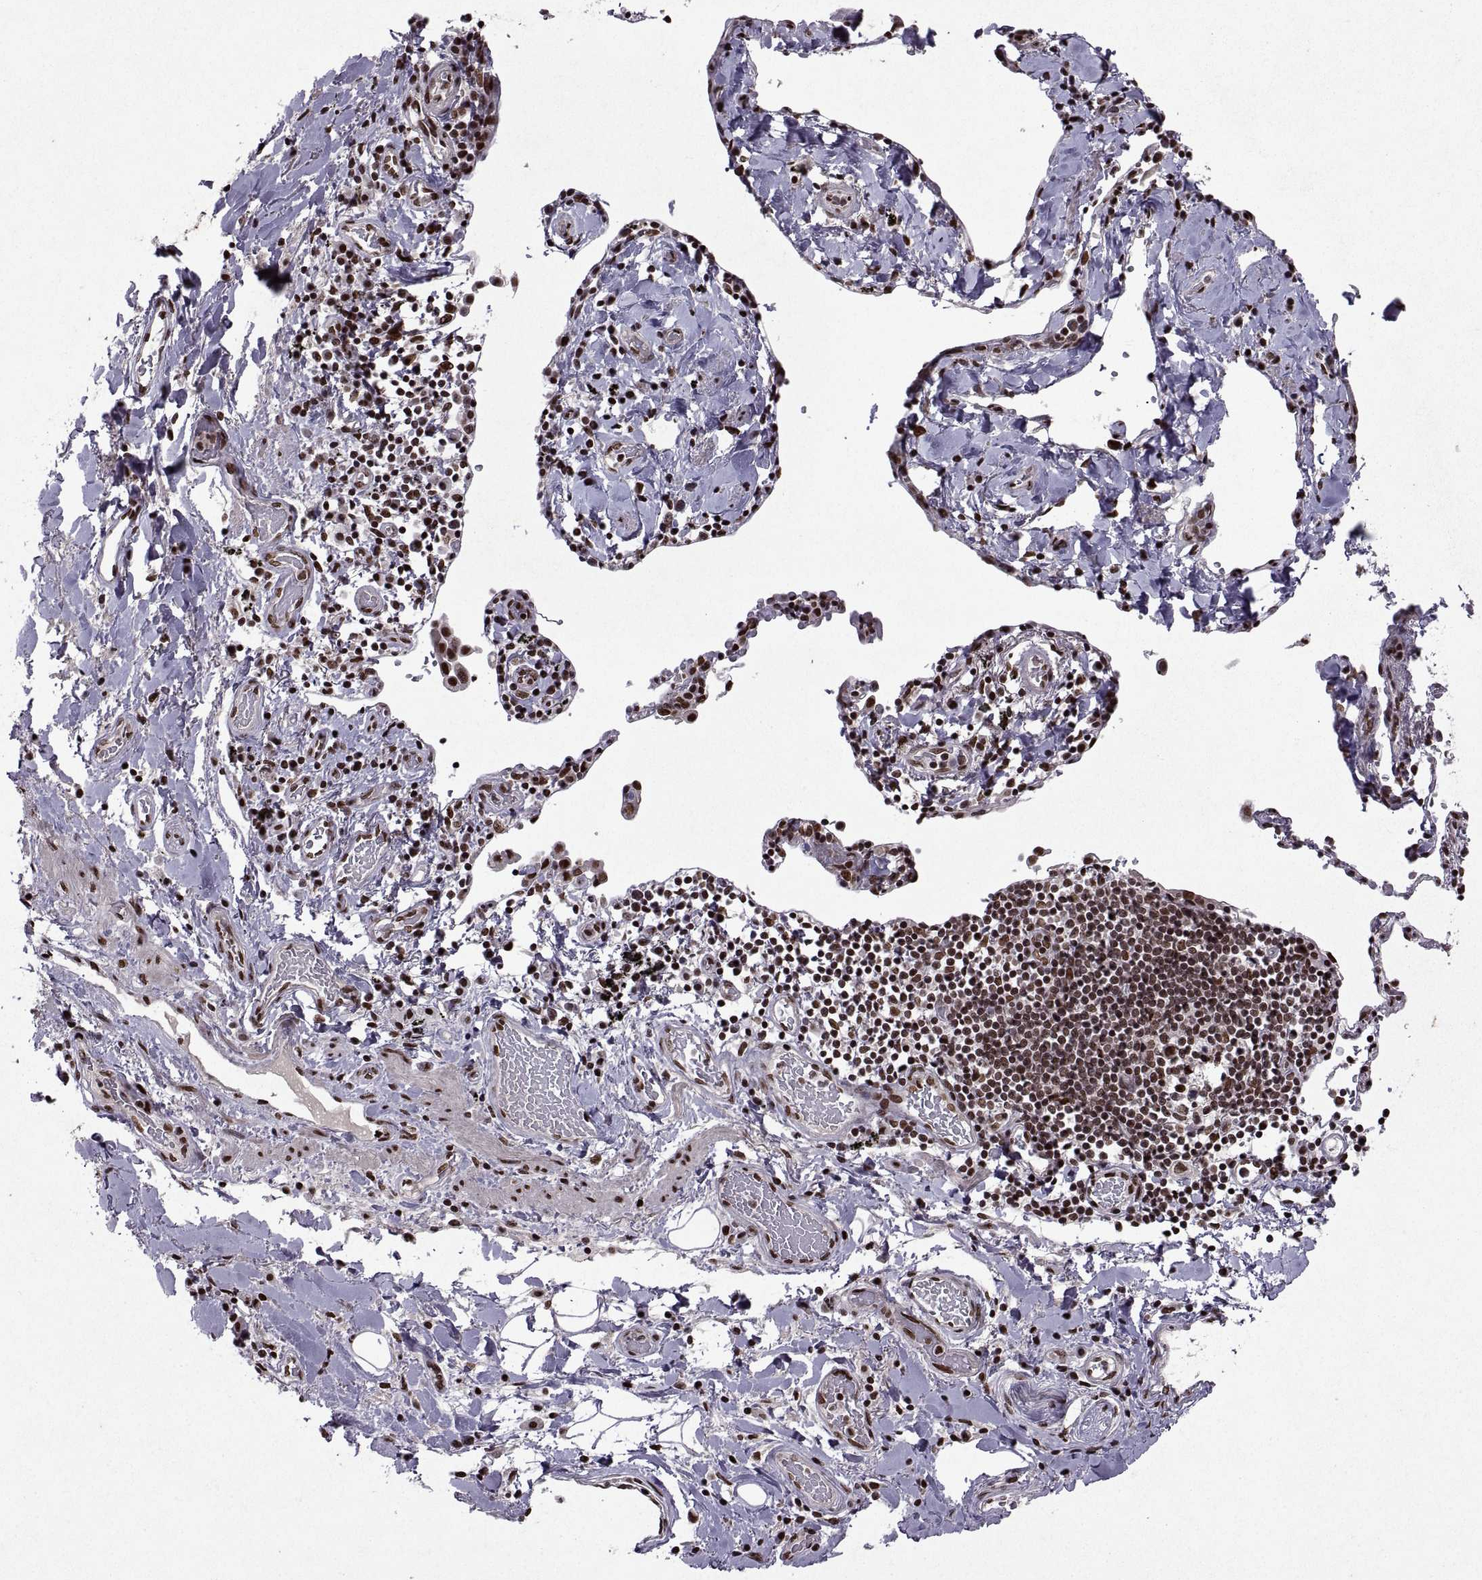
{"staining": {"intensity": "strong", "quantity": ">75%", "location": "nuclear"}, "tissue": "lung cancer", "cell_type": "Tumor cells", "image_type": "cancer", "snomed": [{"axis": "morphology", "description": "Squamous cell carcinoma, NOS"}, {"axis": "topography", "description": "Lung"}], "caption": "Immunohistochemistry of human lung cancer (squamous cell carcinoma) displays high levels of strong nuclear expression in approximately >75% of tumor cells.", "gene": "MT1E", "patient": {"sex": "male", "age": 57}}